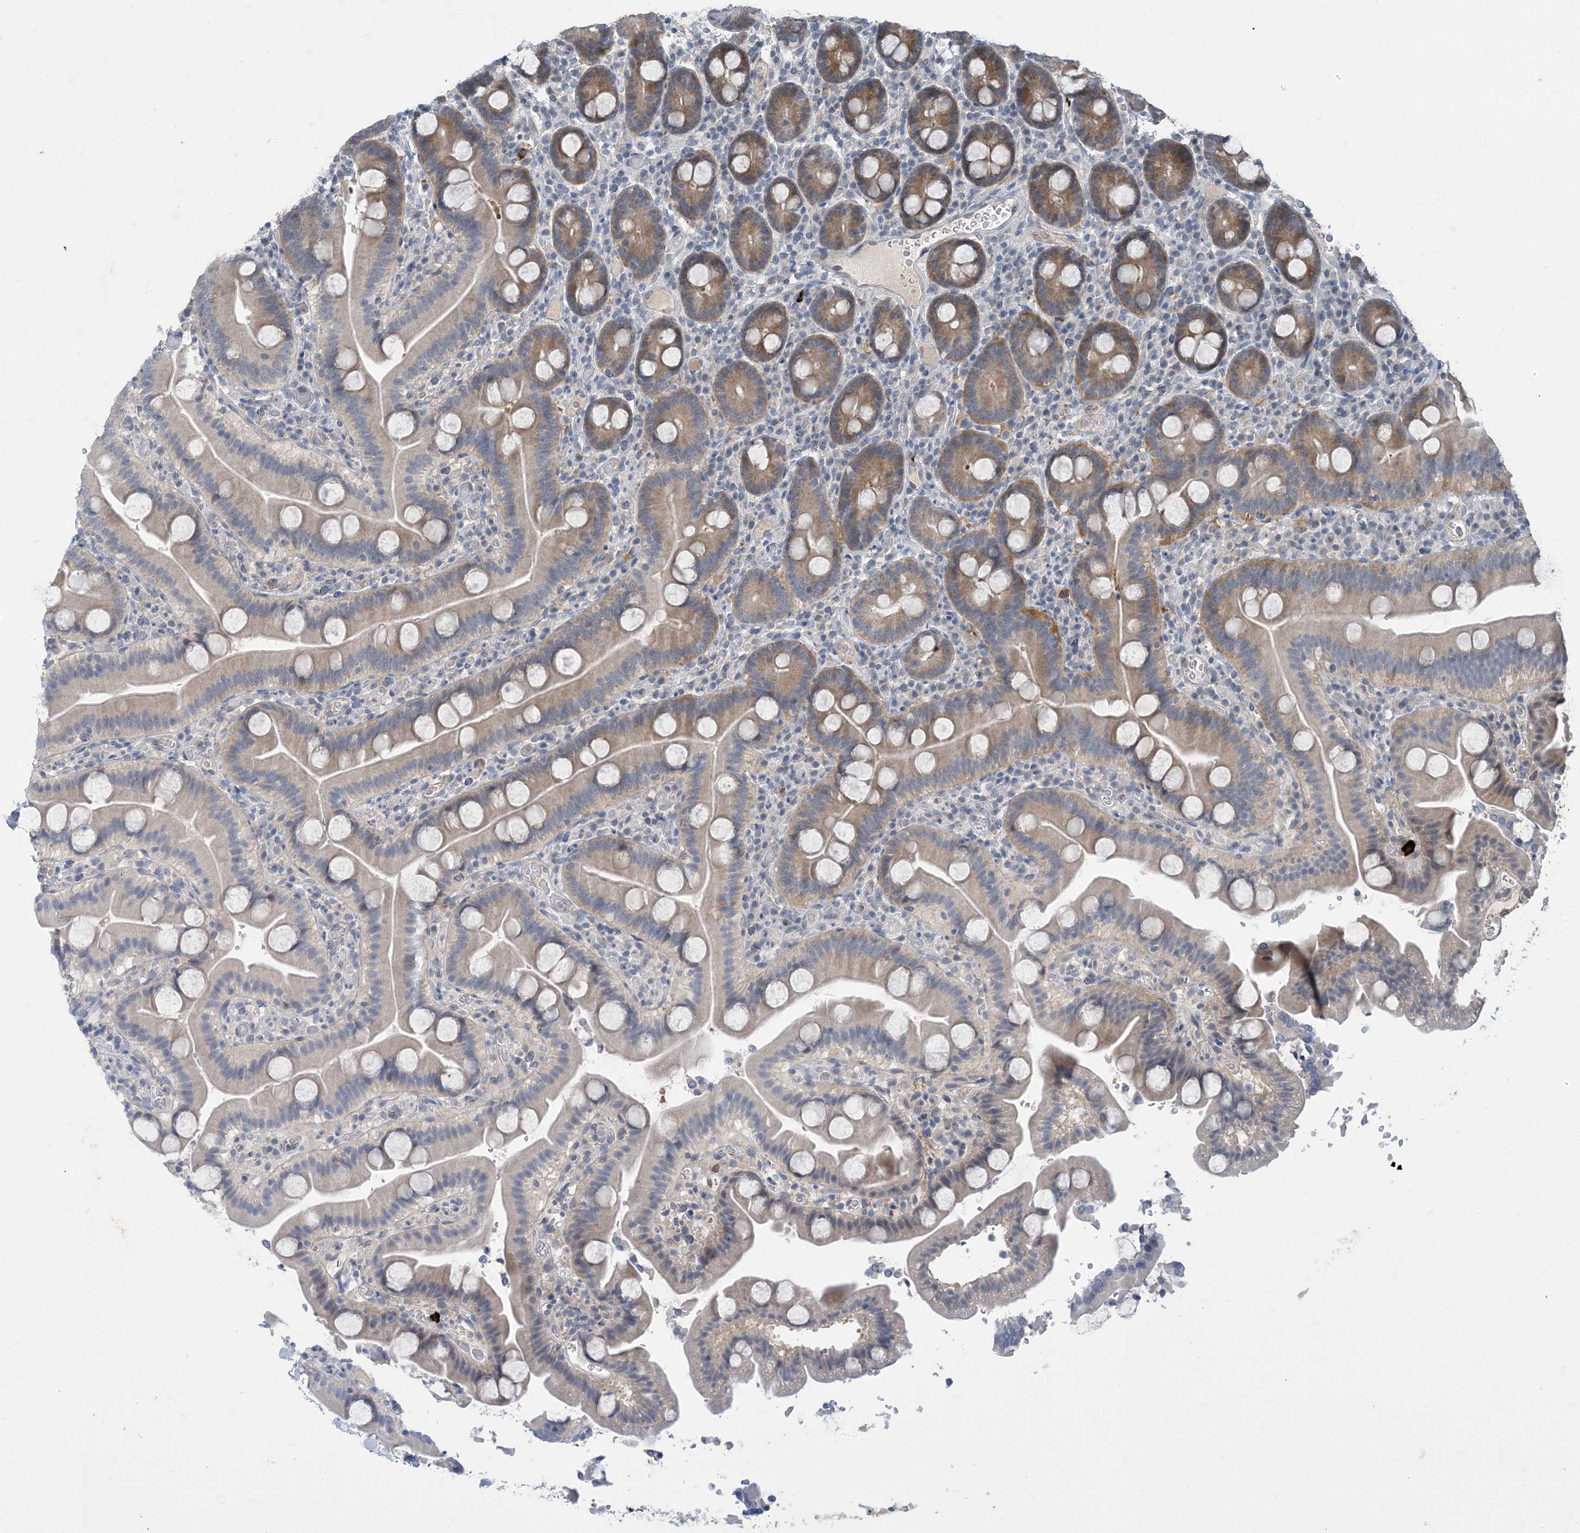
{"staining": {"intensity": "moderate", "quantity": "25%-75%", "location": "cytoplasmic/membranous"}, "tissue": "duodenum", "cell_type": "Glandular cells", "image_type": "normal", "snomed": [{"axis": "morphology", "description": "Normal tissue, NOS"}, {"axis": "topography", "description": "Duodenum"}], "caption": "Approximately 25%-75% of glandular cells in benign human duodenum display moderate cytoplasmic/membranous protein staining as visualized by brown immunohistochemical staining.", "gene": "TINAG", "patient": {"sex": "male", "age": 55}}